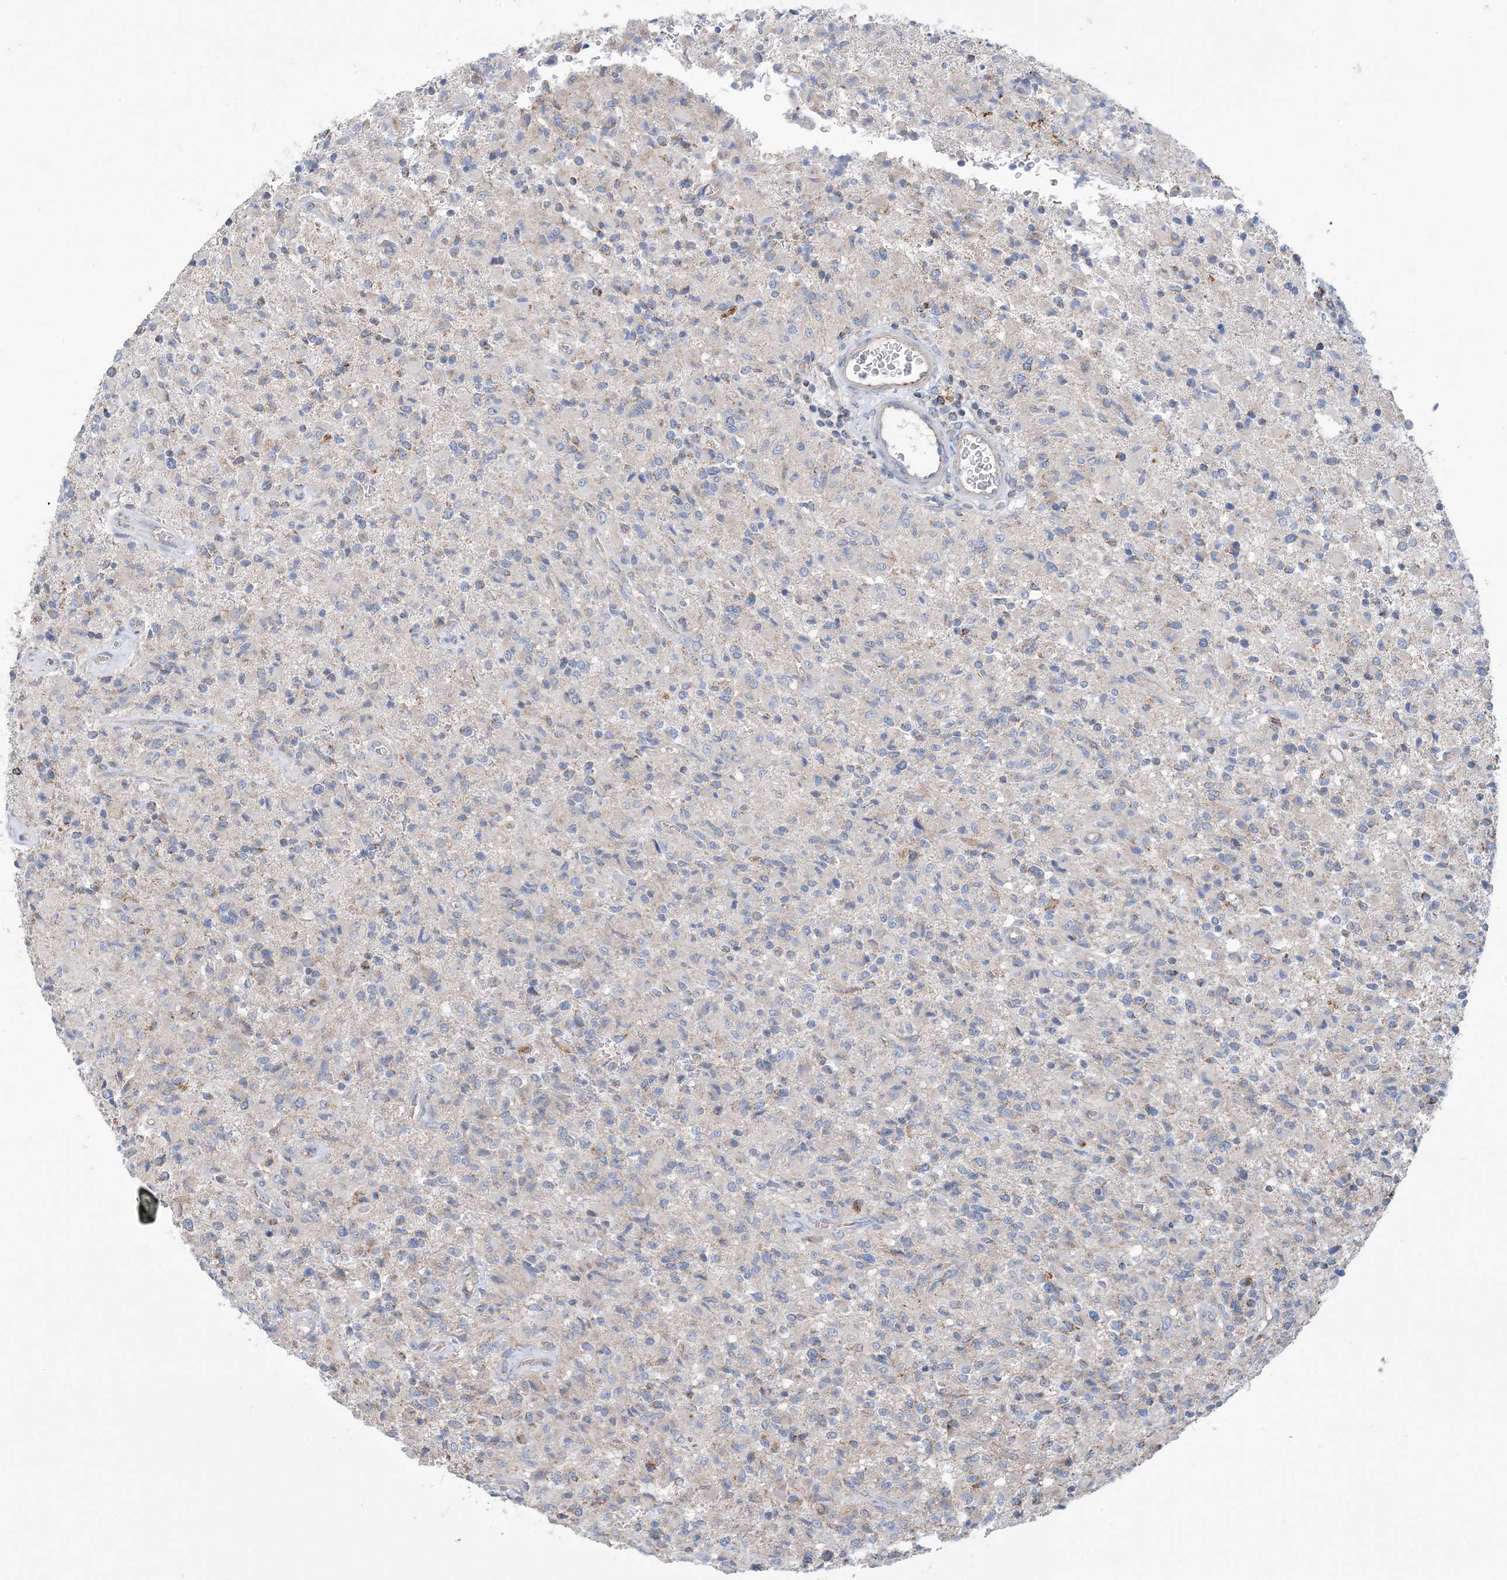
{"staining": {"intensity": "weak", "quantity": "<25%", "location": "cytoplasmic/membranous"}, "tissue": "glioma", "cell_type": "Tumor cells", "image_type": "cancer", "snomed": [{"axis": "morphology", "description": "Glioma, malignant, High grade"}, {"axis": "topography", "description": "Brain"}], "caption": "This is a photomicrograph of immunohistochemistry (IHC) staining of malignant glioma (high-grade), which shows no positivity in tumor cells.", "gene": "PHOSPHO2", "patient": {"sex": "female", "age": 57}}